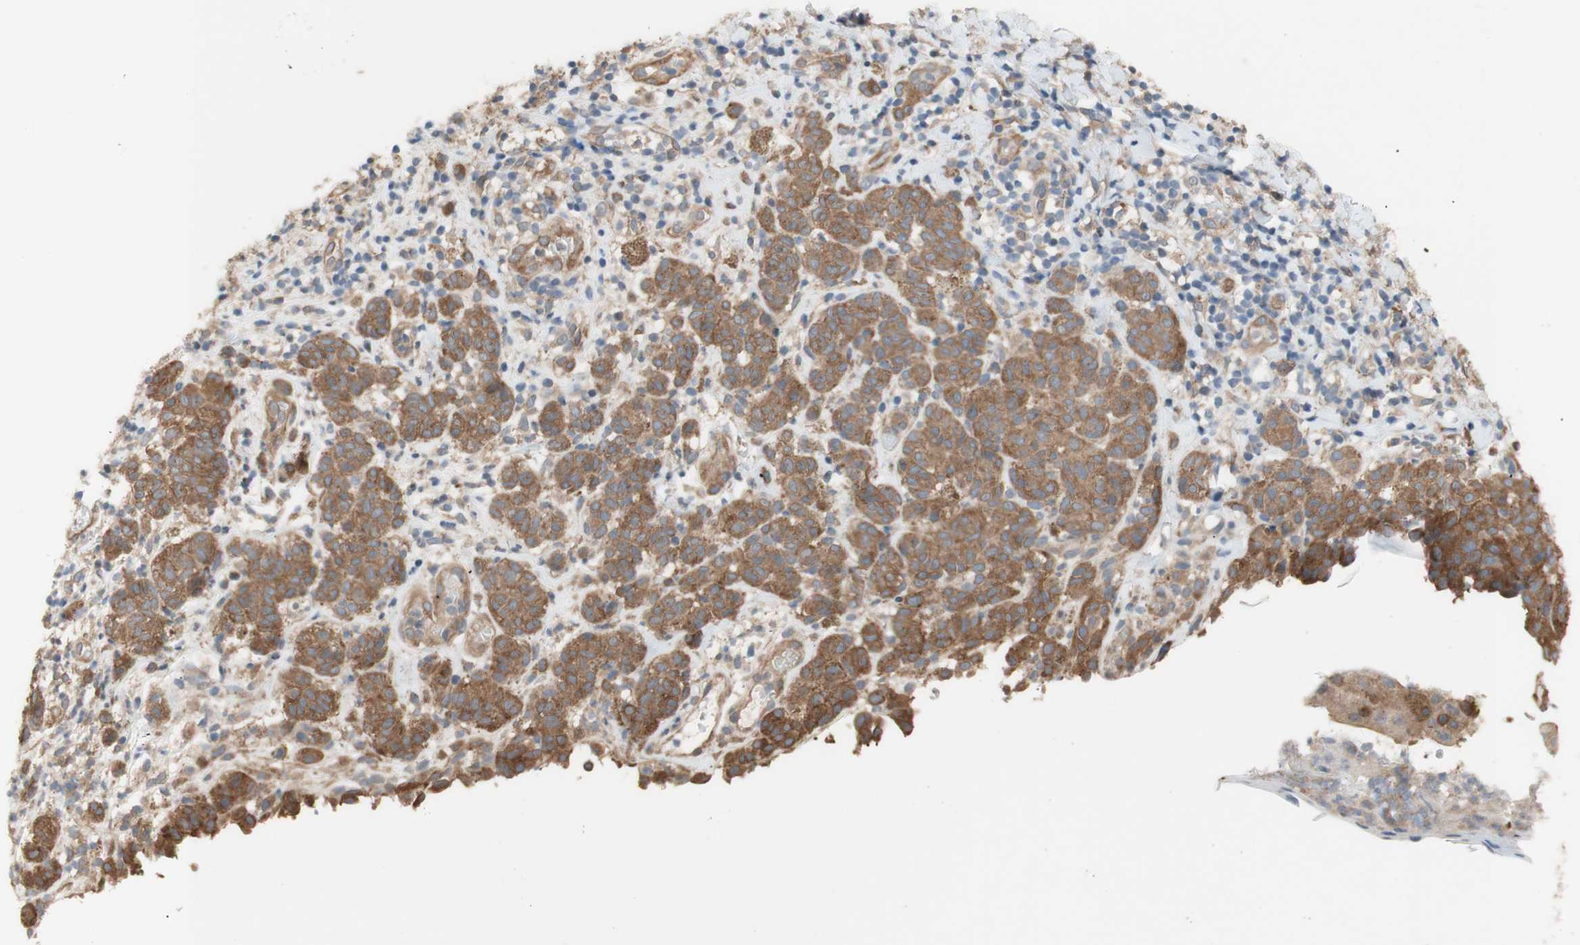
{"staining": {"intensity": "moderate", "quantity": ">75%", "location": "cytoplasmic/membranous"}, "tissue": "melanoma", "cell_type": "Tumor cells", "image_type": "cancer", "snomed": [{"axis": "morphology", "description": "Malignant melanoma, NOS"}, {"axis": "topography", "description": "Skin"}], "caption": "Malignant melanoma stained with DAB (3,3'-diaminobenzidine) immunohistochemistry displays medium levels of moderate cytoplasmic/membranous expression in approximately >75% of tumor cells.", "gene": "DYNLRB1", "patient": {"sex": "male", "age": 64}}